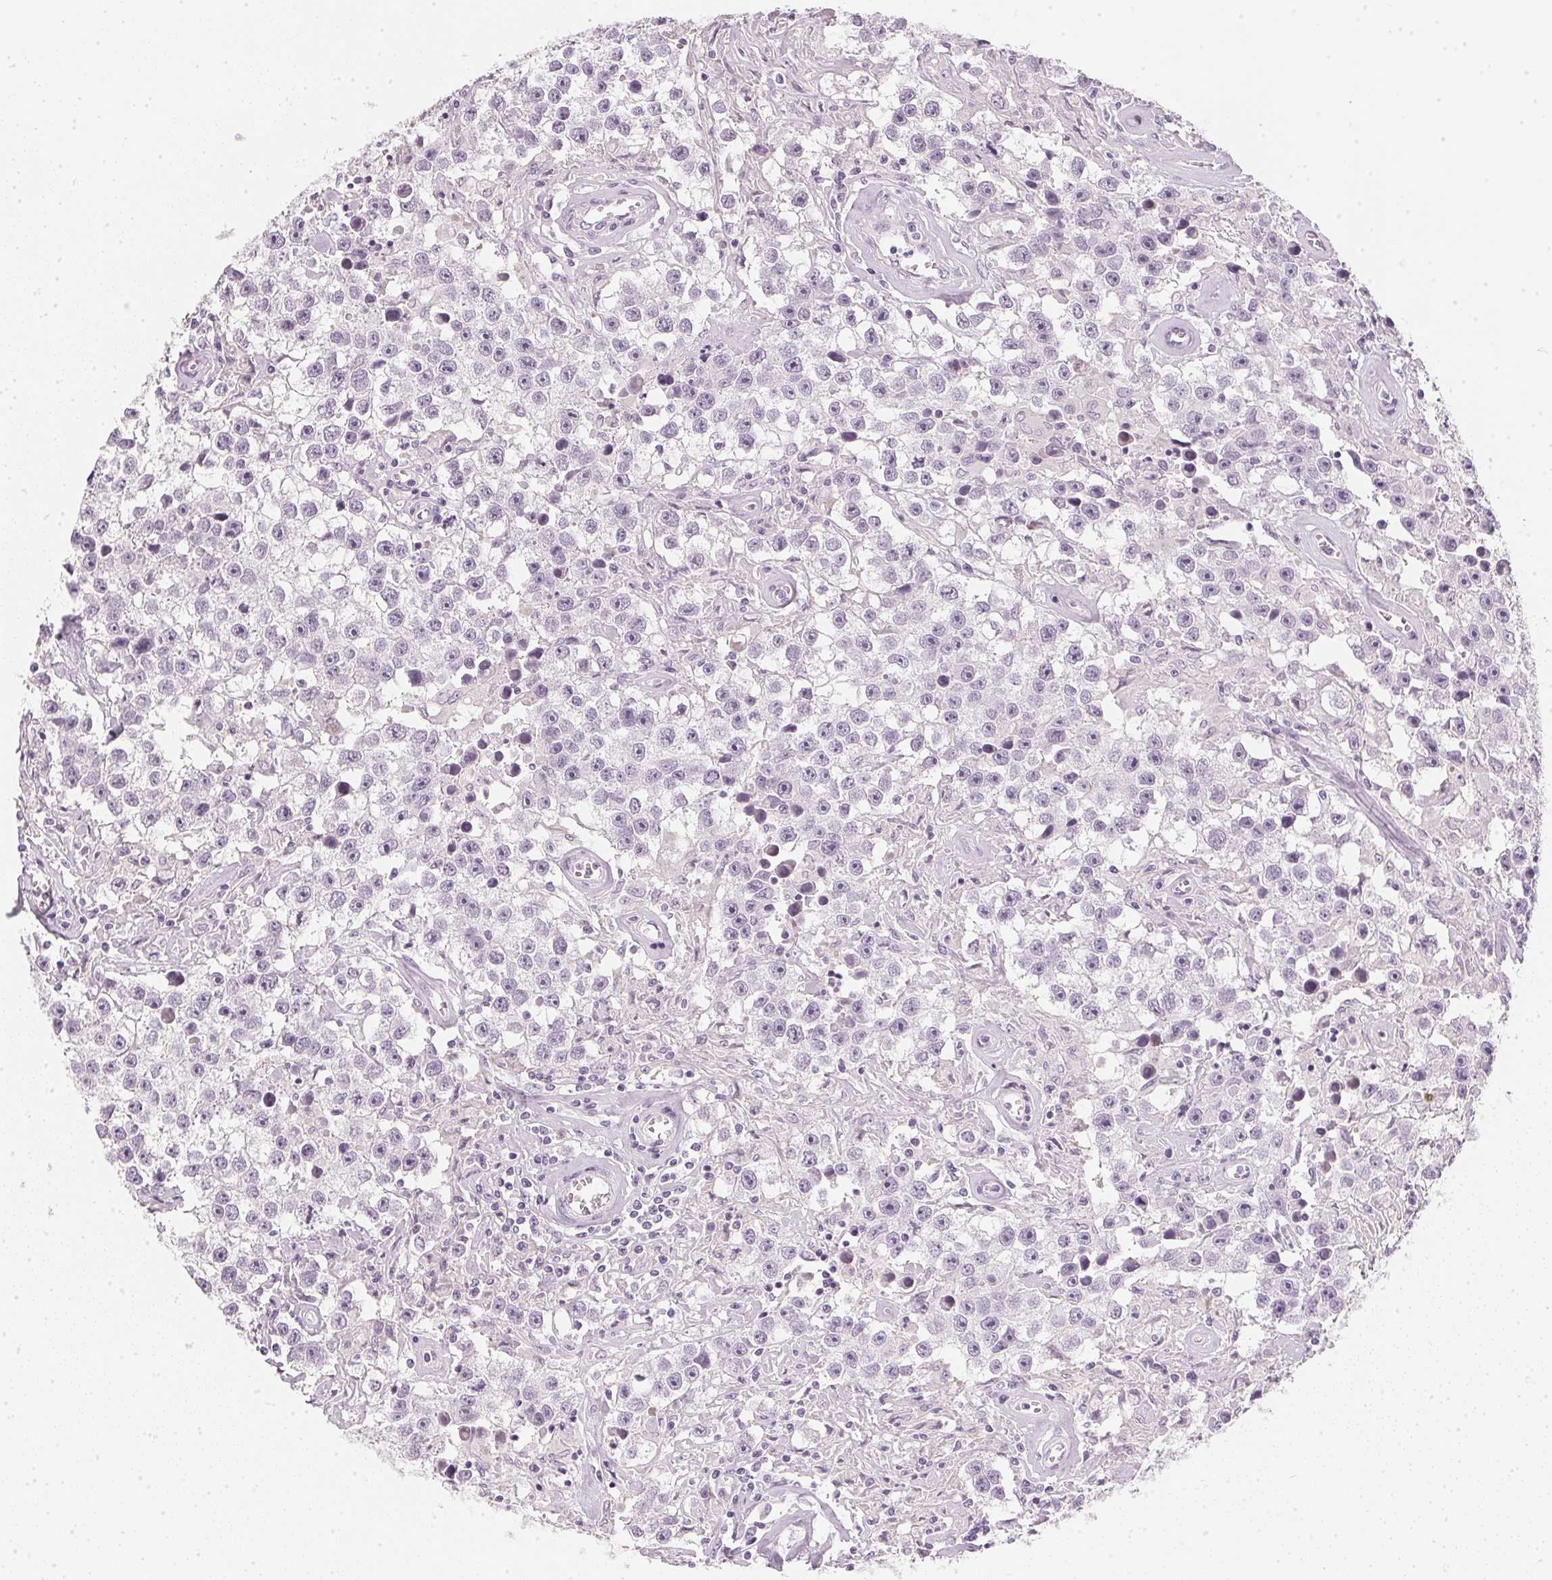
{"staining": {"intensity": "negative", "quantity": "none", "location": "none"}, "tissue": "testis cancer", "cell_type": "Tumor cells", "image_type": "cancer", "snomed": [{"axis": "morphology", "description": "Seminoma, NOS"}, {"axis": "topography", "description": "Testis"}], "caption": "Photomicrograph shows no significant protein positivity in tumor cells of testis cancer.", "gene": "CHST4", "patient": {"sex": "male", "age": 43}}